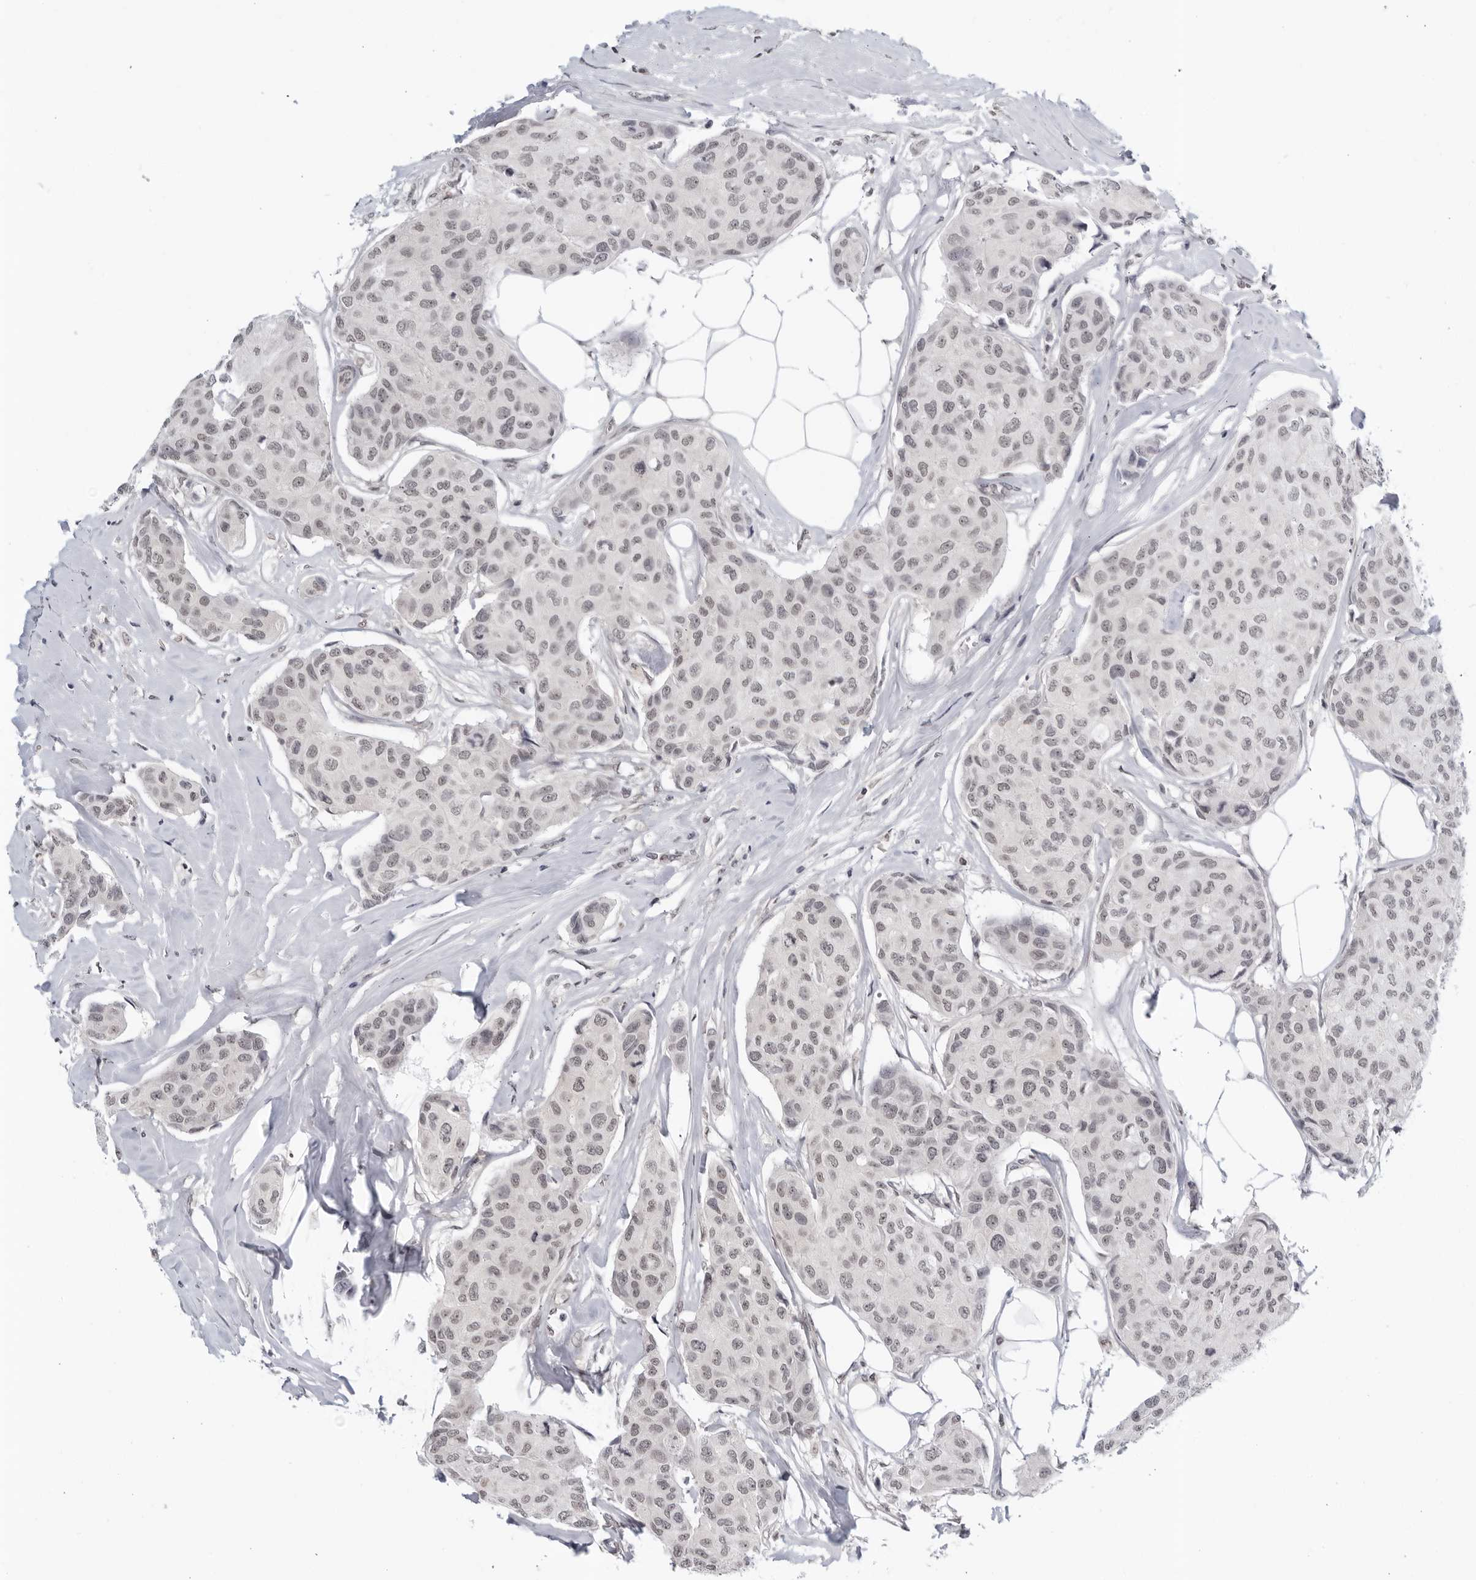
{"staining": {"intensity": "weak", "quantity": "25%-75%", "location": "nuclear"}, "tissue": "breast cancer", "cell_type": "Tumor cells", "image_type": "cancer", "snomed": [{"axis": "morphology", "description": "Duct carcinoma"}, {"axis": "topography", "description": "Breast"}], "caption": "Tumor cells exhibit weak nuclear positivity in about 25%-75% of cells in infiltrating ductal carcinoma (breast). (Brightfield microscopy of DAB IHC at high magnification).", "gene": "CC2D1B", "patient": {"sex": "female", "age": 80}}